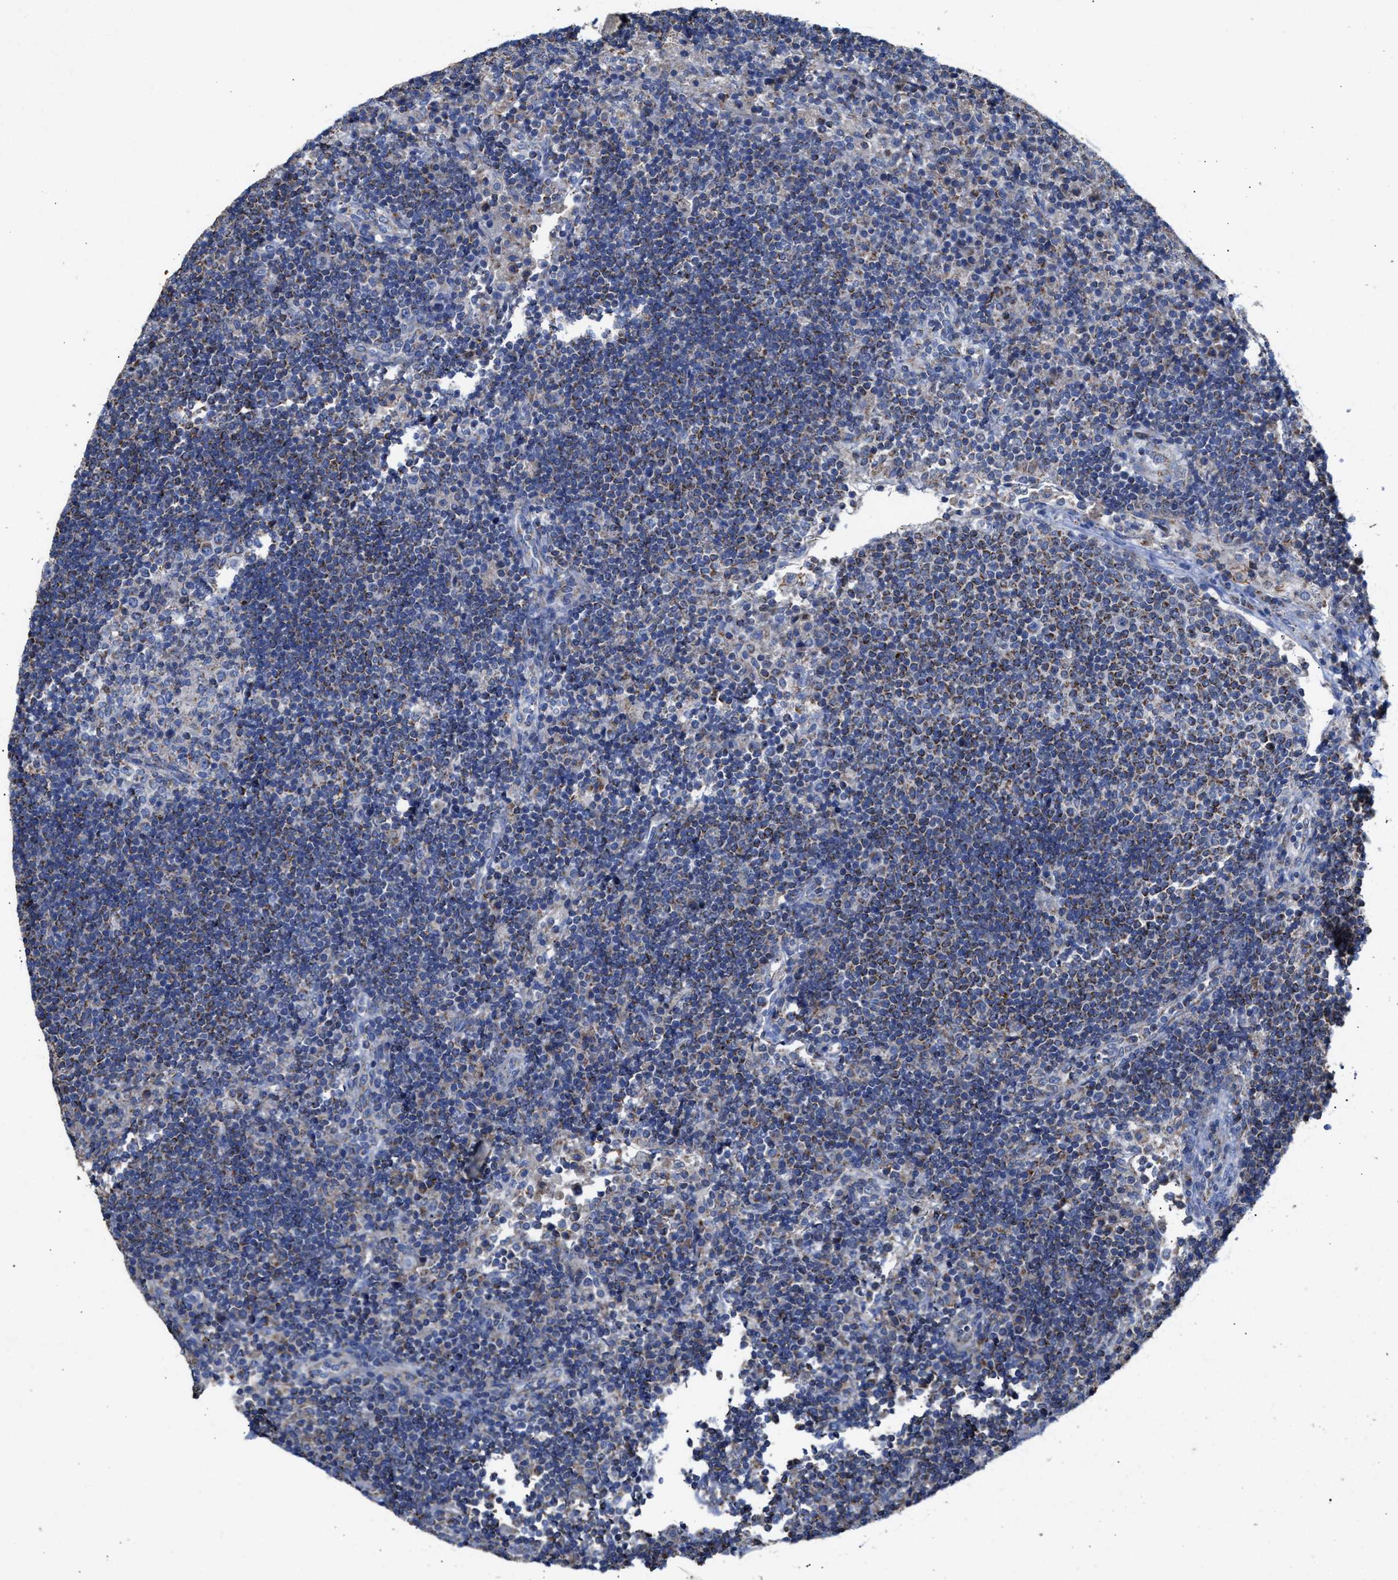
{"staining": {"intensity": "weak", "quantity": "<25%", "location": "cytoplasmic/membranous"}, "tissue": "lymph node", "cell_type": "Germinal center cells", "image_type": "normal", "snomed": [{"axis": "morphology", "description": "Normal tissue, NOS"}, {"axis": "topography", "description": "Lymph node"}], "caption": "Immunohistochemical staining of unremarkable lymph node reveals no significant positivity in germinal center cells.", "gene": "MECR", "patient": {"sex": "female", "age": 53}}